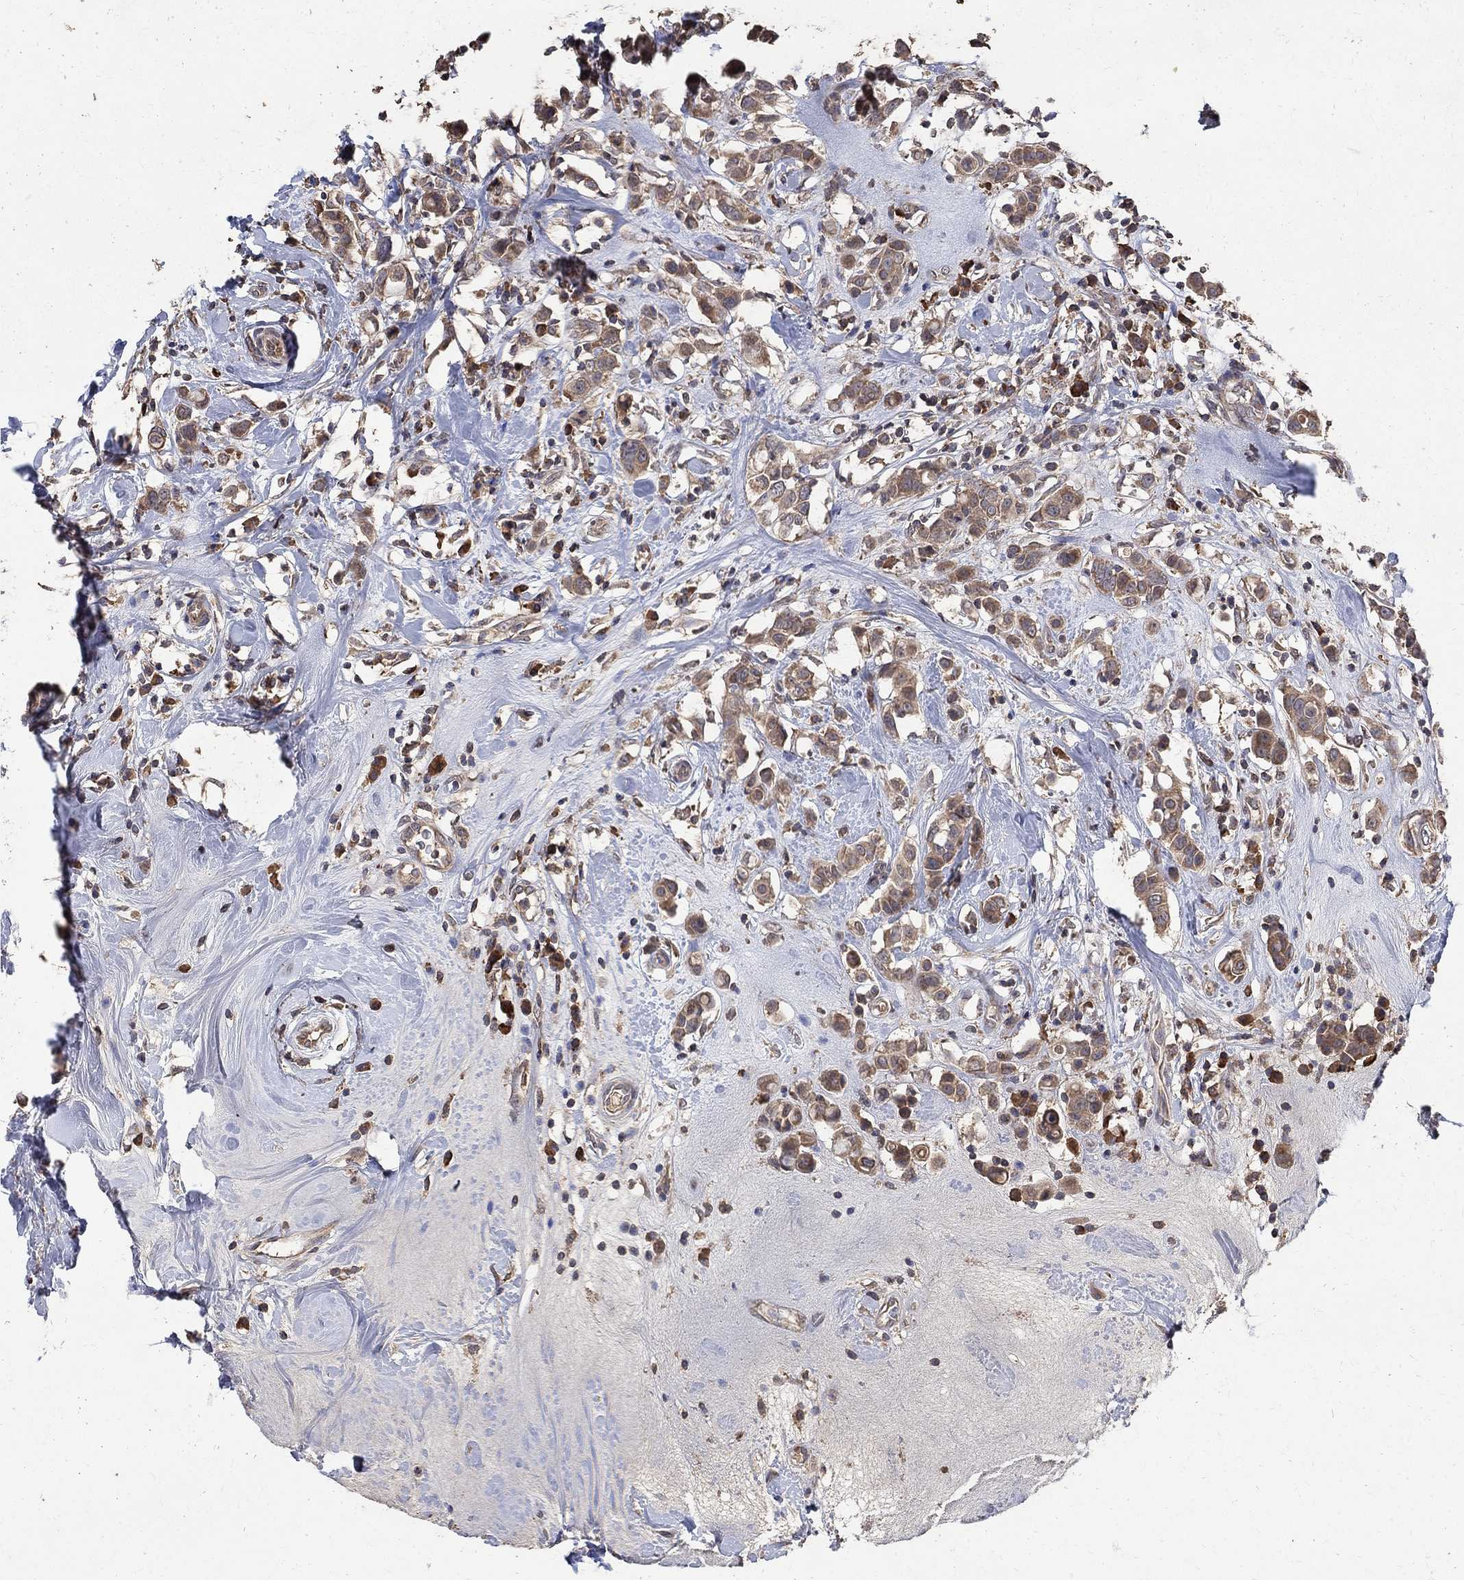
{"staining": {"intensity": "weak", "quantity": ">75%", "location": "cytoplasmic/membranous"}, "tissue": "breast cancer", "cell_type": "Tumor cells", "image_type": "cancer", "snomed": [{"axis": "morphology", "description": "Duct carcinoma"}, {"axis": "topography", "description": "Breast"}], "caption": "Weak cytoplasmic/membranous expression for a protein is present in about >75% of tumor cells of breast cancer (invasive ductal carcinoma) using IHC.", "gene": "C17orf75", "patient": {"sex": "female", "age": 27}}